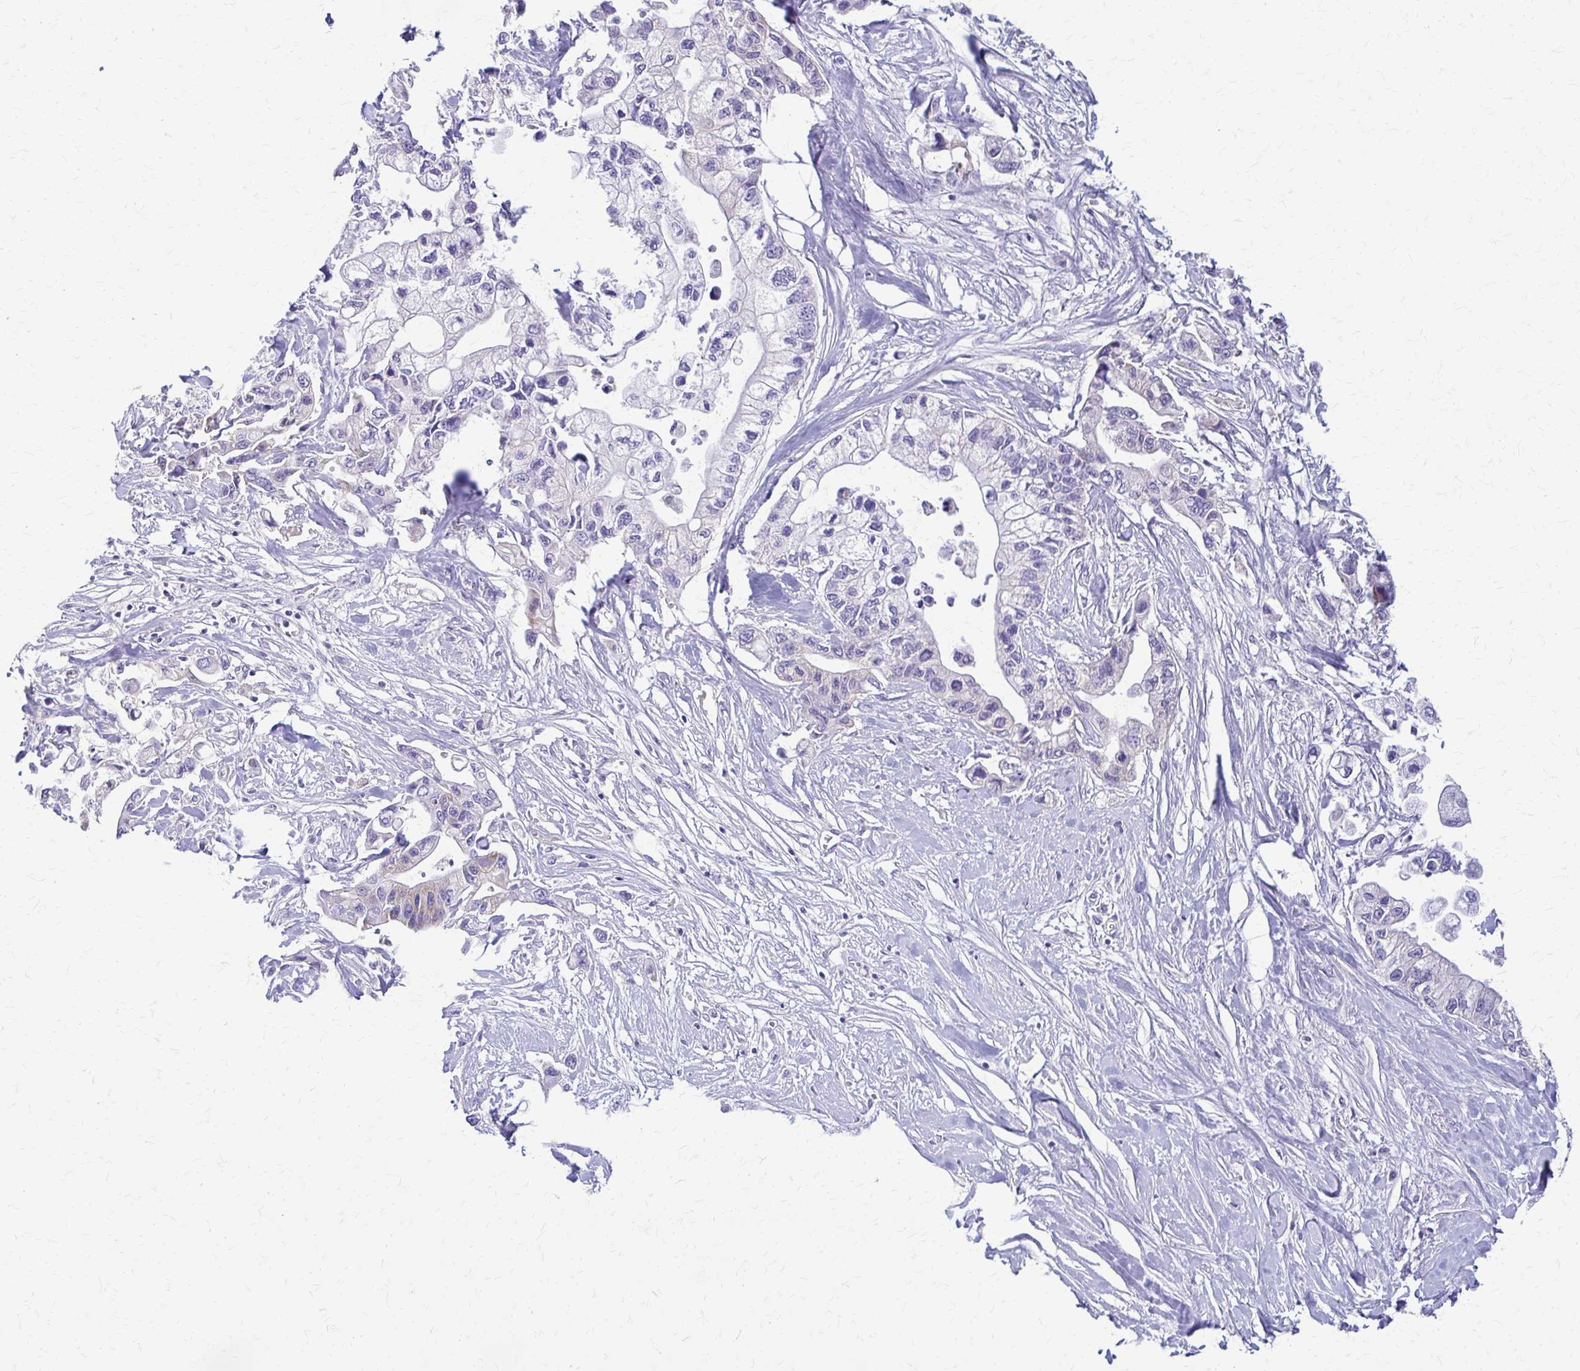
{"staining": {"intensity": "negative", "quantity": "none", "location": "none"}, "tissue": "pancreatic cancer", "cell_type": "Tumor cells", "image_type": "cancer", "snomed": [{"axis": "morphology", "description": "Adenocarcinoma, NOS"}, {"axis": "topography", "description": "Pancreas"}], "caption": "IHC of pancreatic cancer (adenocarcinoma) displays no expression in tumor cells.", "gene": "SAMD13", "patient": {"sex": "male", "age": 61}}